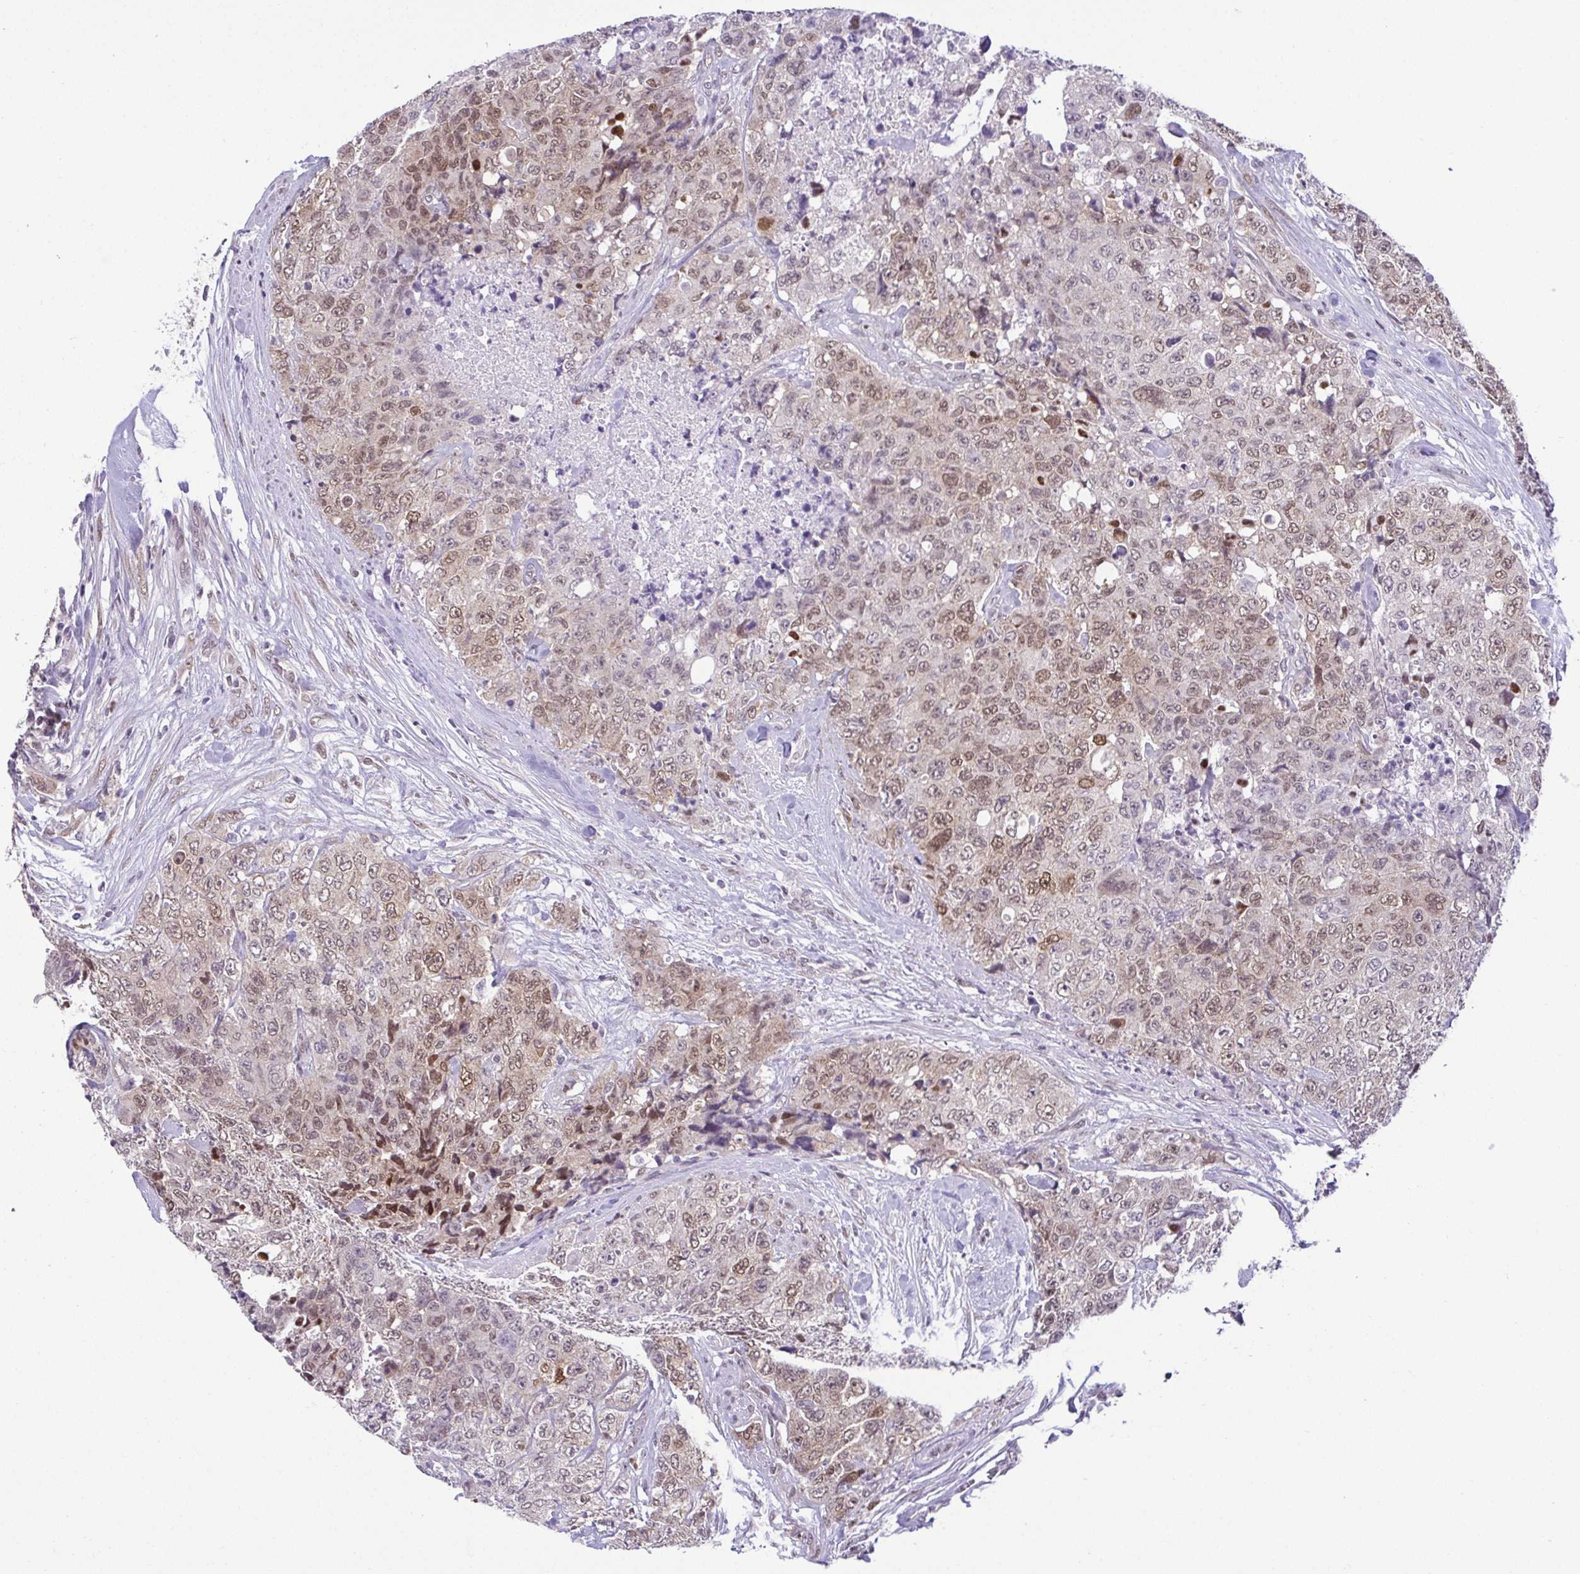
{"staining": {"intensity": "weak", "quantity": ">75%", "location": "nuclear"}, "tissue": "urothelial cancer", "cell_type": "Tumor cells", "image_type": "cancer", "snomed": [{"axis": "morphology", "description": "Urothelial carcinoma, High grade"}, {"axis": "topography", "description": "Urinary bladder"}], "caption": "An IHC photomicrograph of neoplastic tissue is shown. Protein staining in brown shows weak nuclear positivity in urothelial cancer within tumor cells. (Brightfield microscopy of DAB IHC at high magnification).", "gene": "RBM3", "patient": {"sex": "female", "age": 78}}